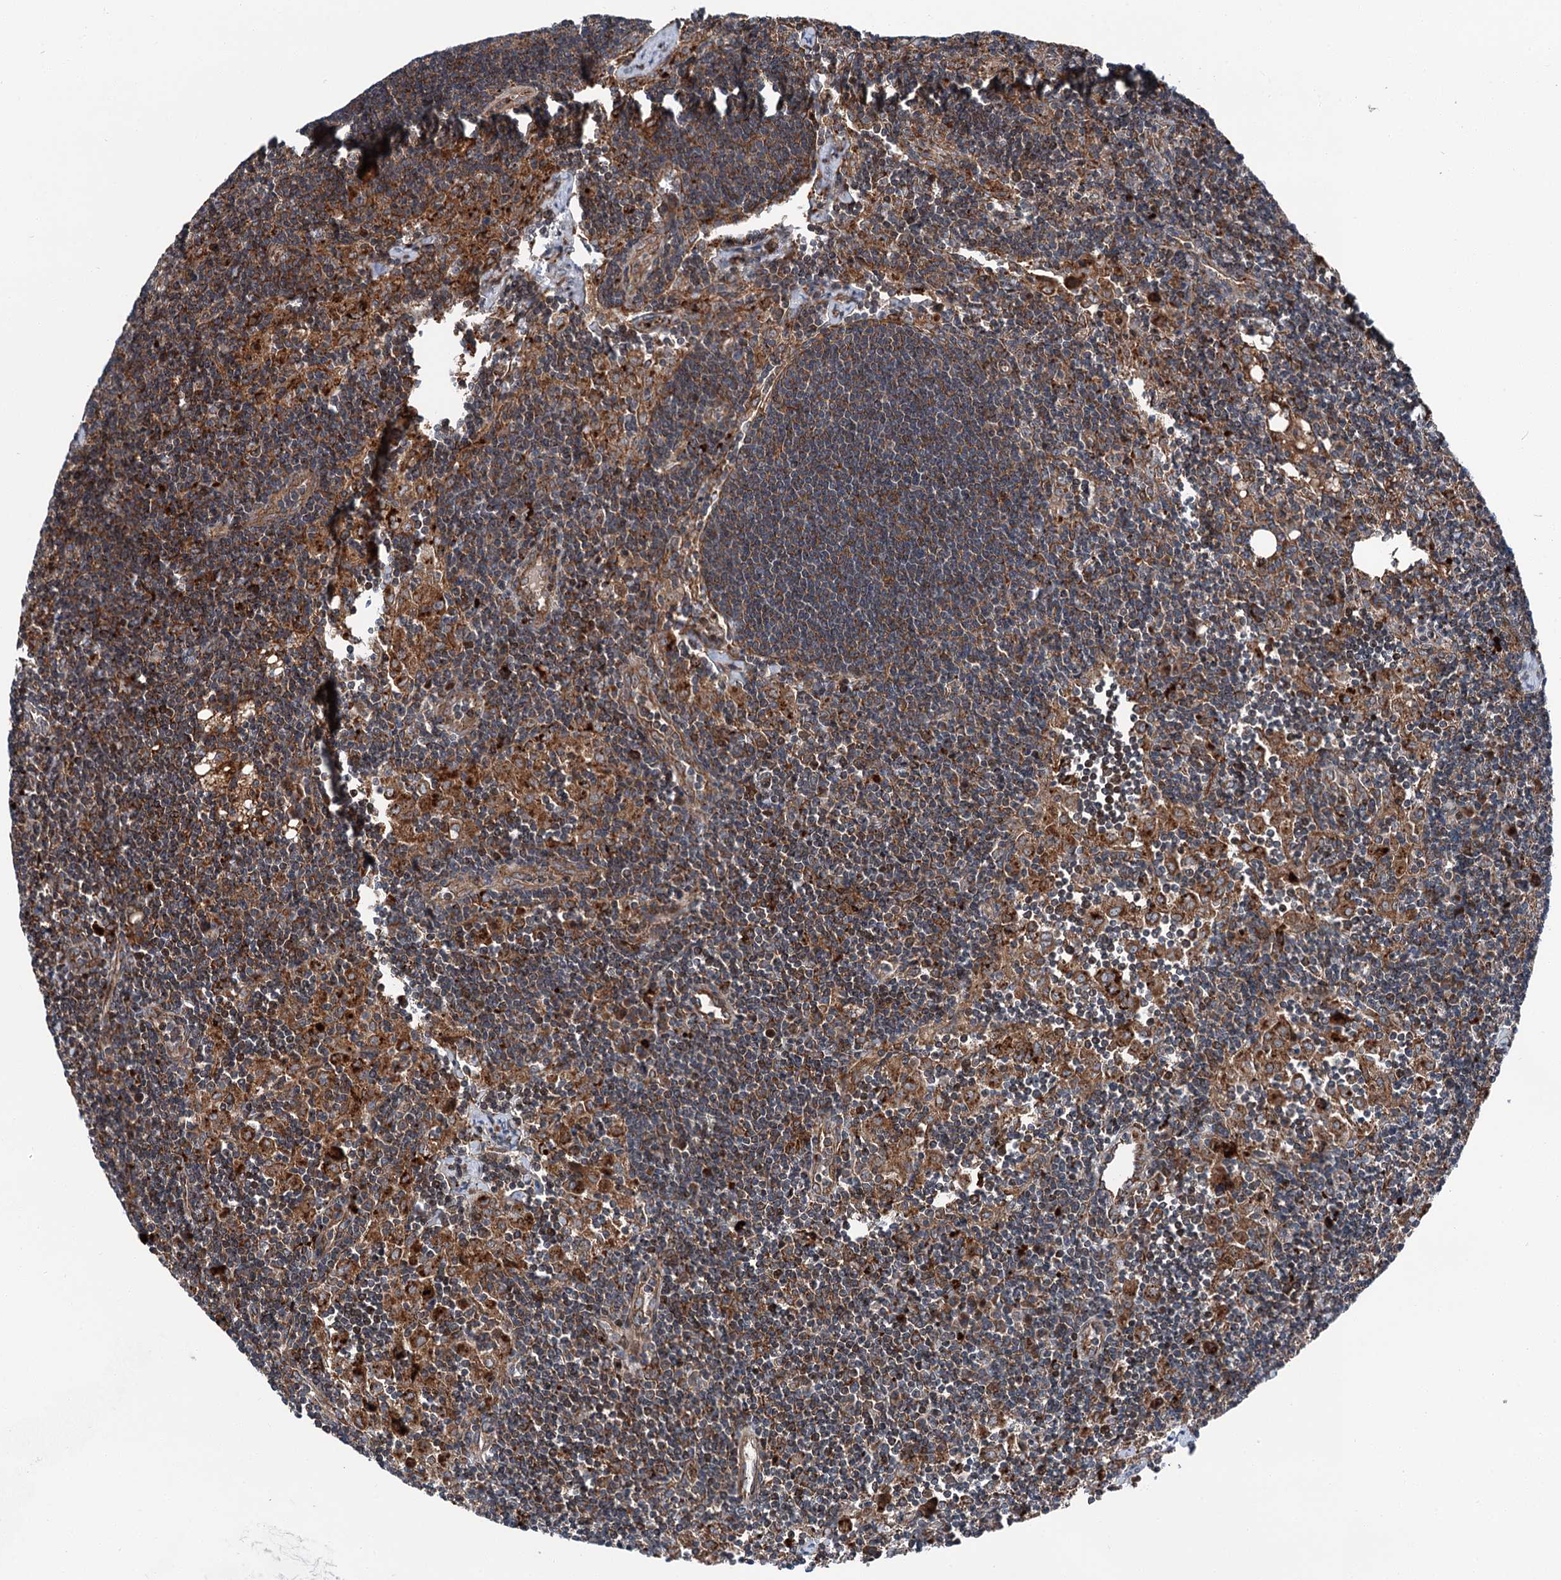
{"staining": {"intensity": "moderate", "quantity": ">75%", "location": "cytoplasmic/membranous"}, "tissue": "lymph node", "cell_type": "Germinal center cells", "image_type": "normal", "snomed": [{"axis": "morphology", "description": "Normal tissue, NOS"}, {"axis": "topography", "description": "Lymph node"}], "caption": "Immunohistochemistry (IHC) photomicrograph of benign lymph node: human lymph node stained using immunohistochemistry displays medium levels of moderate protein expression localized specifically in the cytoplasmic/membranous of germinal center cells, appearing as a cytoplasmic/membranous brown color.", "gene": "POLR1D", "patient": {"sex": "male", "age": 24}}